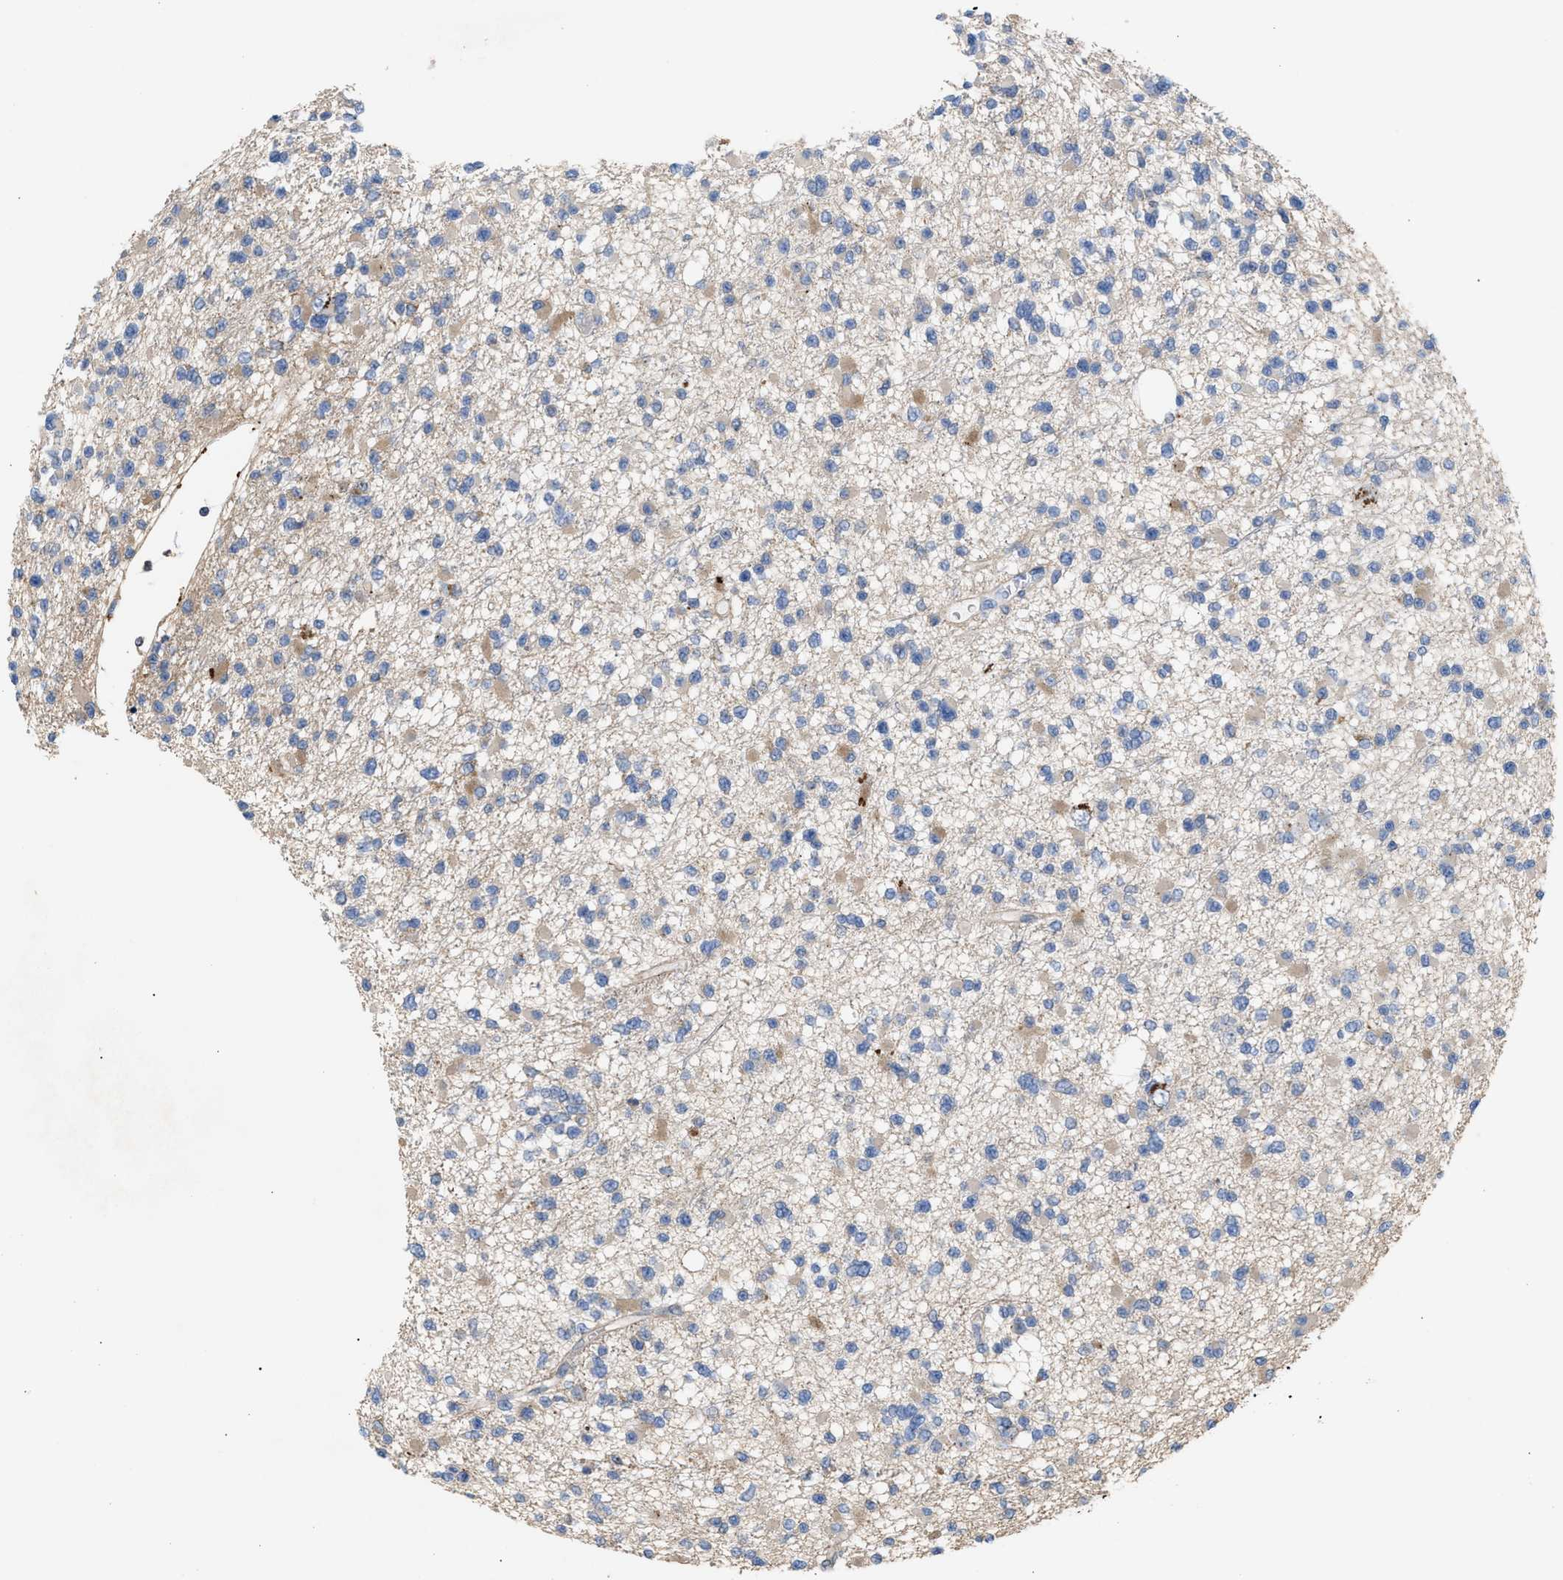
{"staining": {"intensity": "weak", "quantity": "25%-75%", "location": "cytoplasmic/membranous"}, "tissue": "glioma", "cell_type": "Tumor cells", "image_type": "cancer", "snomed": [{"axis": "morphology", "description": "Glioma, malignant, Low grade"}, {"axis": "topography", "description": "Brain"}], "caption": "A brown stain highlights weak cytoplasmic/membranous positivity of a protein in human glioma tumor cells.", "gene": "MBTD1", "patient": {"sex": "female", "age": 22}}